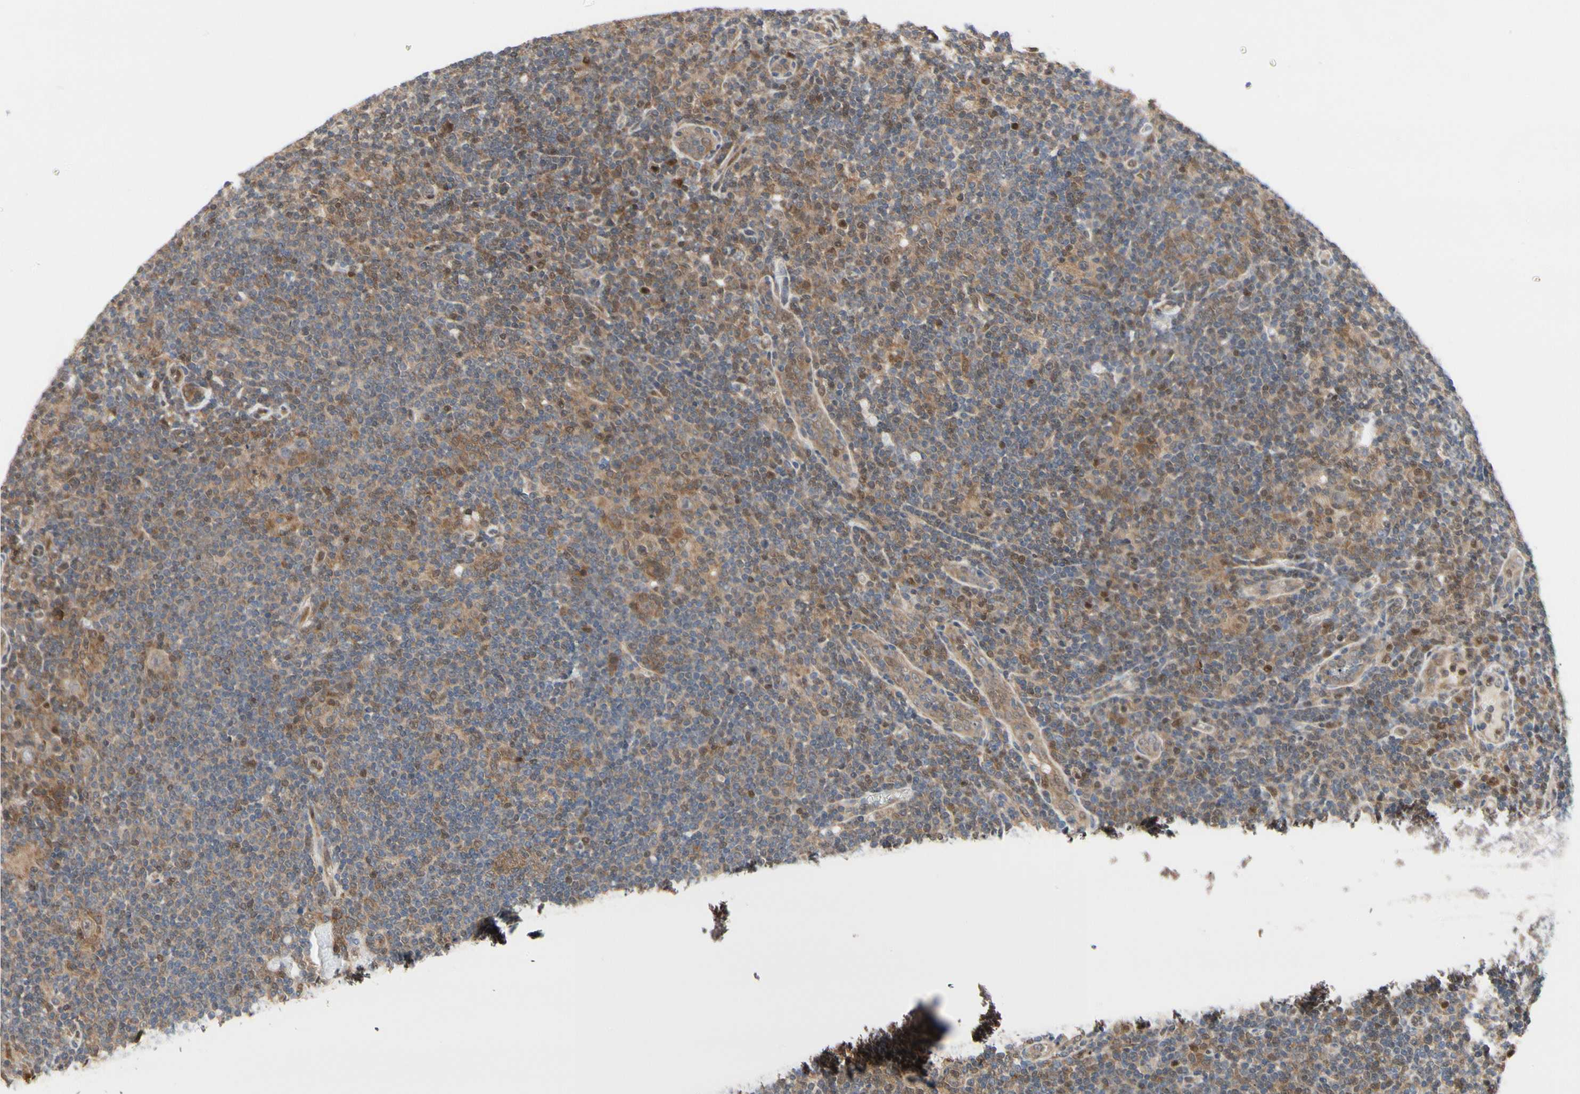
{"staining": {"intensity": "moderate", "quantity": ">75%", "location": "cytoplasmic/membranous"}, "tissue": "lymphoma", "cell_type": "Tumor cells", "image_type": "cancer", "snomed": [{"axis": "morphology", "description": "Hodgkin's disease, NOS"}, {"axis": "topography", "description": "Lymph node"}], "caption": "The immunohistochemical stain labels moderate cytoplasmic/membranous expression in tumor cells of lymphoma tissue.", "gene": "CDK5", "patient": {"sex": "female", "age": 57}}